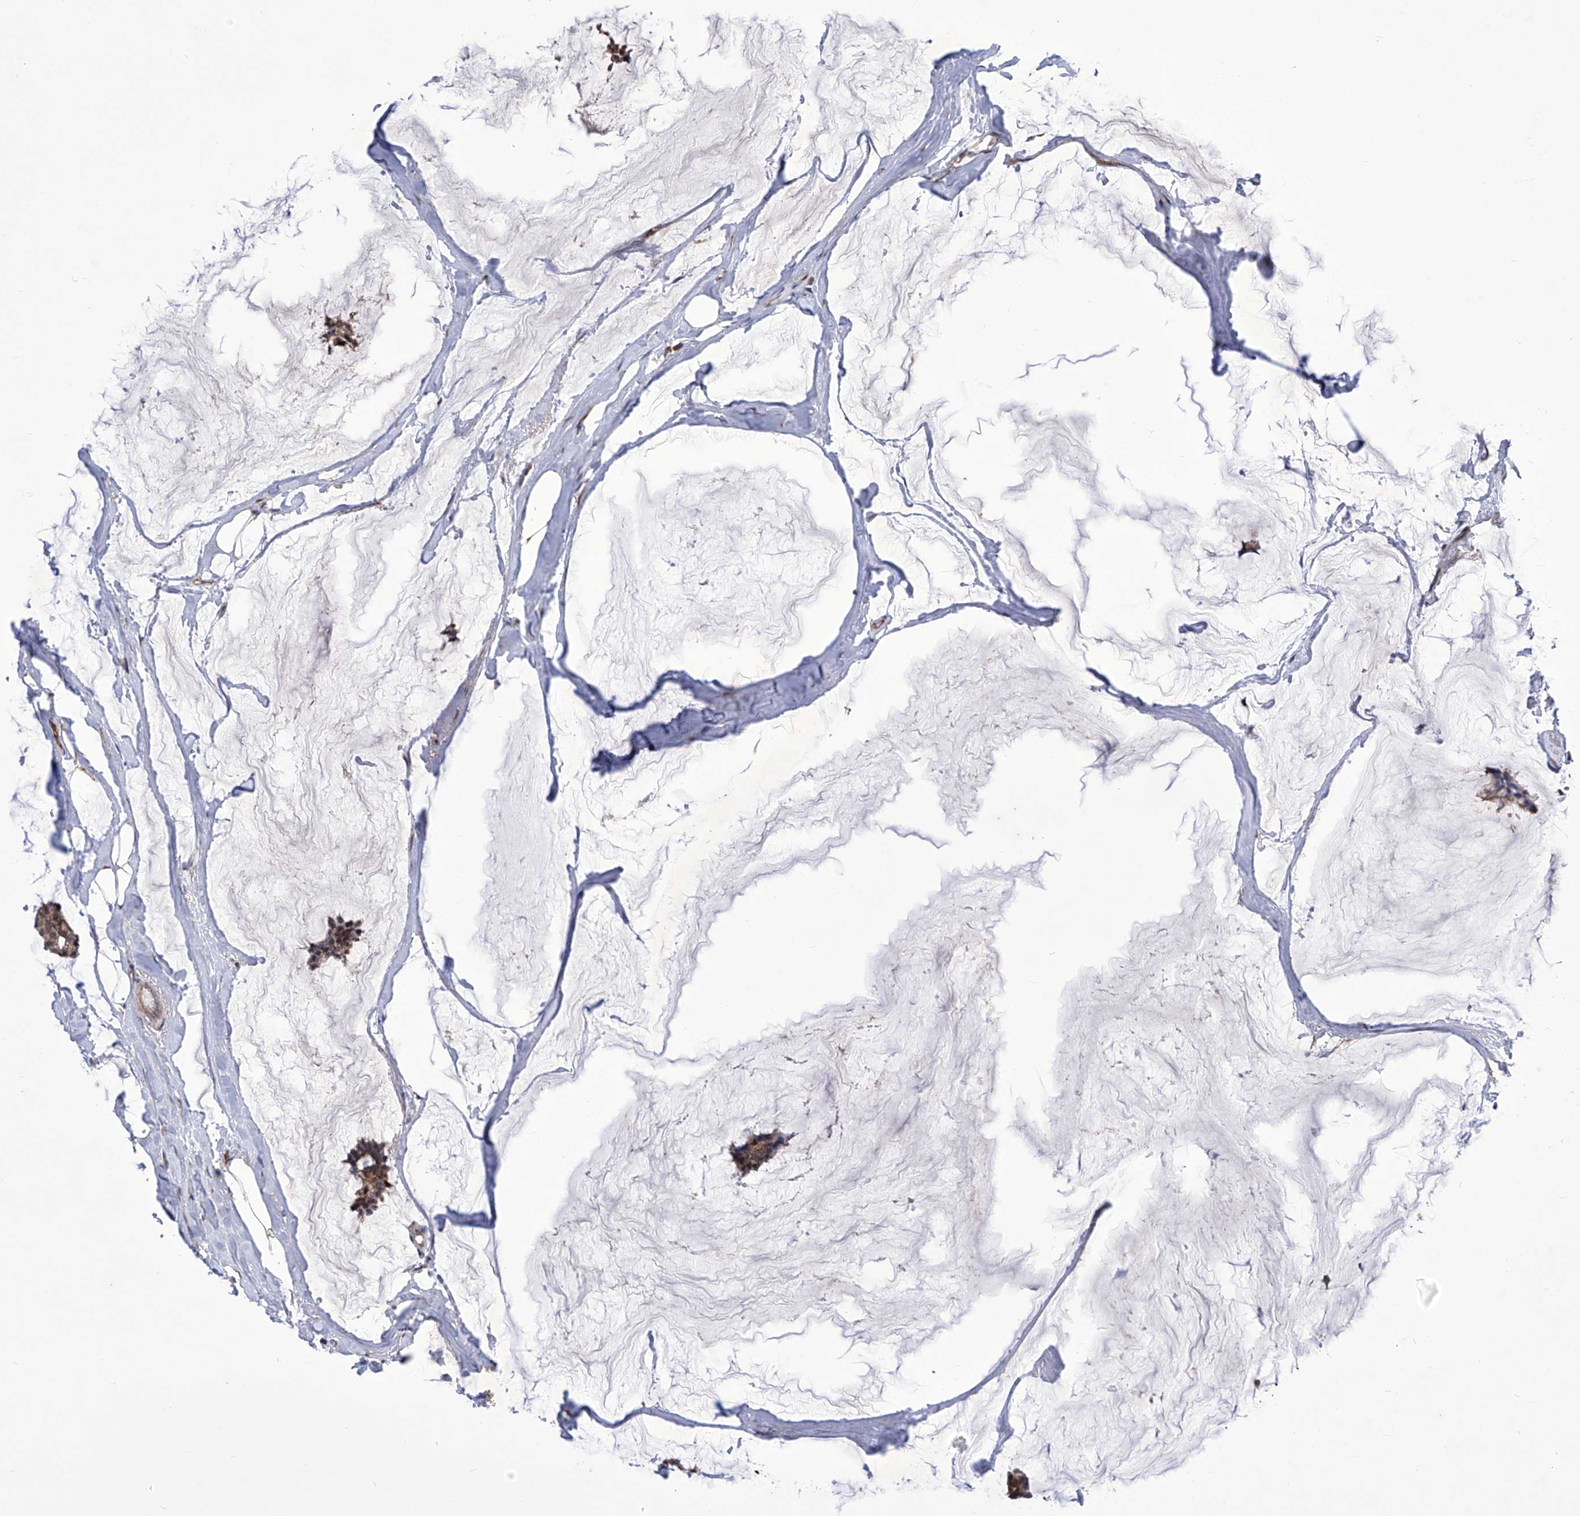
{"staining": {"intensity": "moderate", "quantity": ">75%", "location": "cytoplasmic/membranous,nuclear"}, "tissue": "breast cancer", "cell_type": "Tumor cells", "image_type": "cancer", "snomed": [{"axis": "morphology", "description": "Duct carcinoma"}, {"axis": "topography", "description": "Breast"}], "caption": "Protein staining by immunohistochemistry (IHC) exhibits moderate cytoplasmic/membranous and nuclear positivity in approximately >75% of tumor cells in breast cancer. Nuclei are stained in blue.", "gene": "KTI12", "patient": {"sex": "female", "age": 93}}